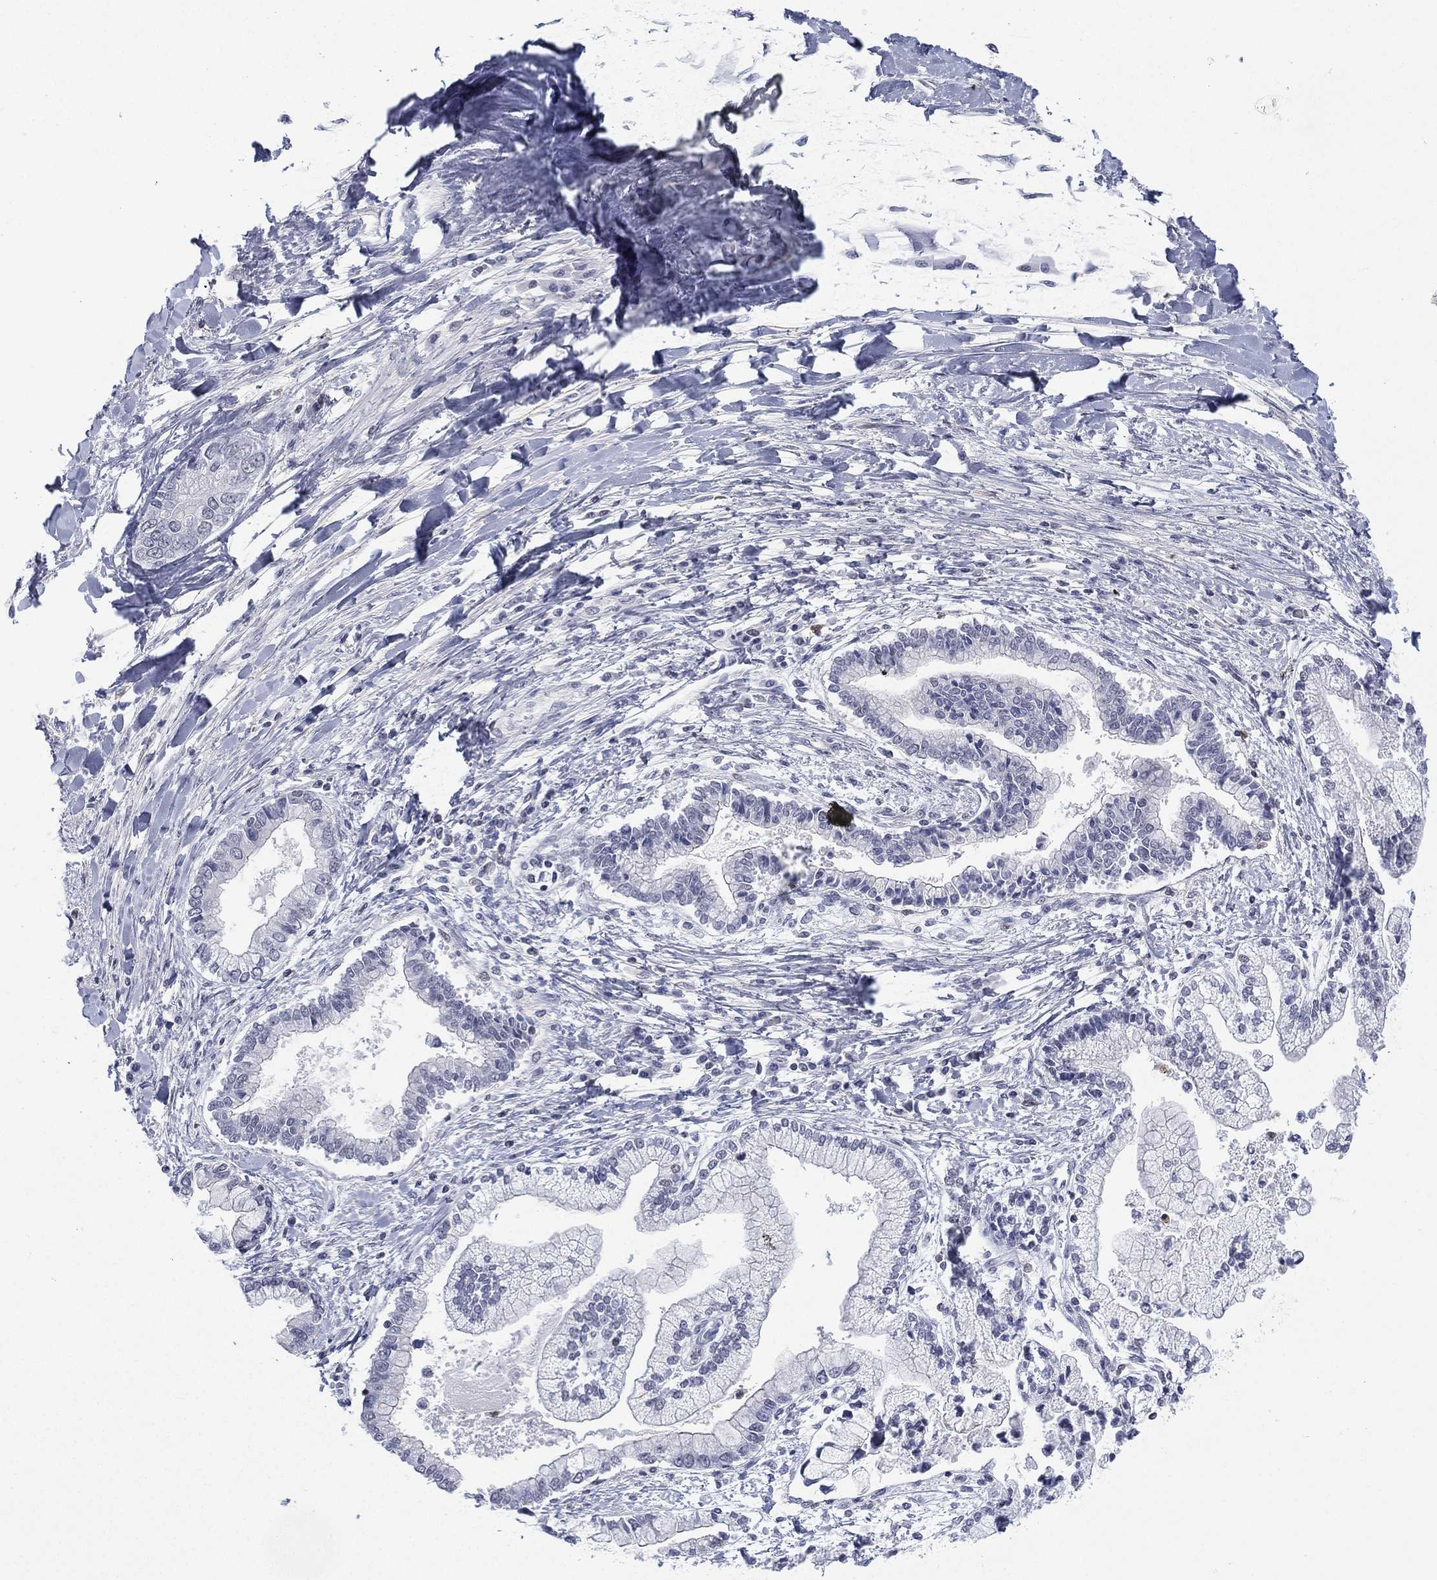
{"staining": {"intensity": "negative", "quantity": "none", "location": "none"}, "tissue": "liver cancer", "cell_type": "Tumor cells", "image_type": "cancer", "snomed": [{"axis": "morphology", "description": "Cholangiocarcinoma"}, {"axis": "topography", "description": "Liver"}], "caption": "Tumor cells show no significant positivity in liver cancer (cholangiocarcinoma). Brightfield microscopy of immunohistochemistry (IHC) stained with DAB (3,3'-diaminobenzidine) (brown) and hematoxylin (blue), captured at high magnification.", "gene": "ZNF711", "patient": {"sex": "male", "age": 50}}